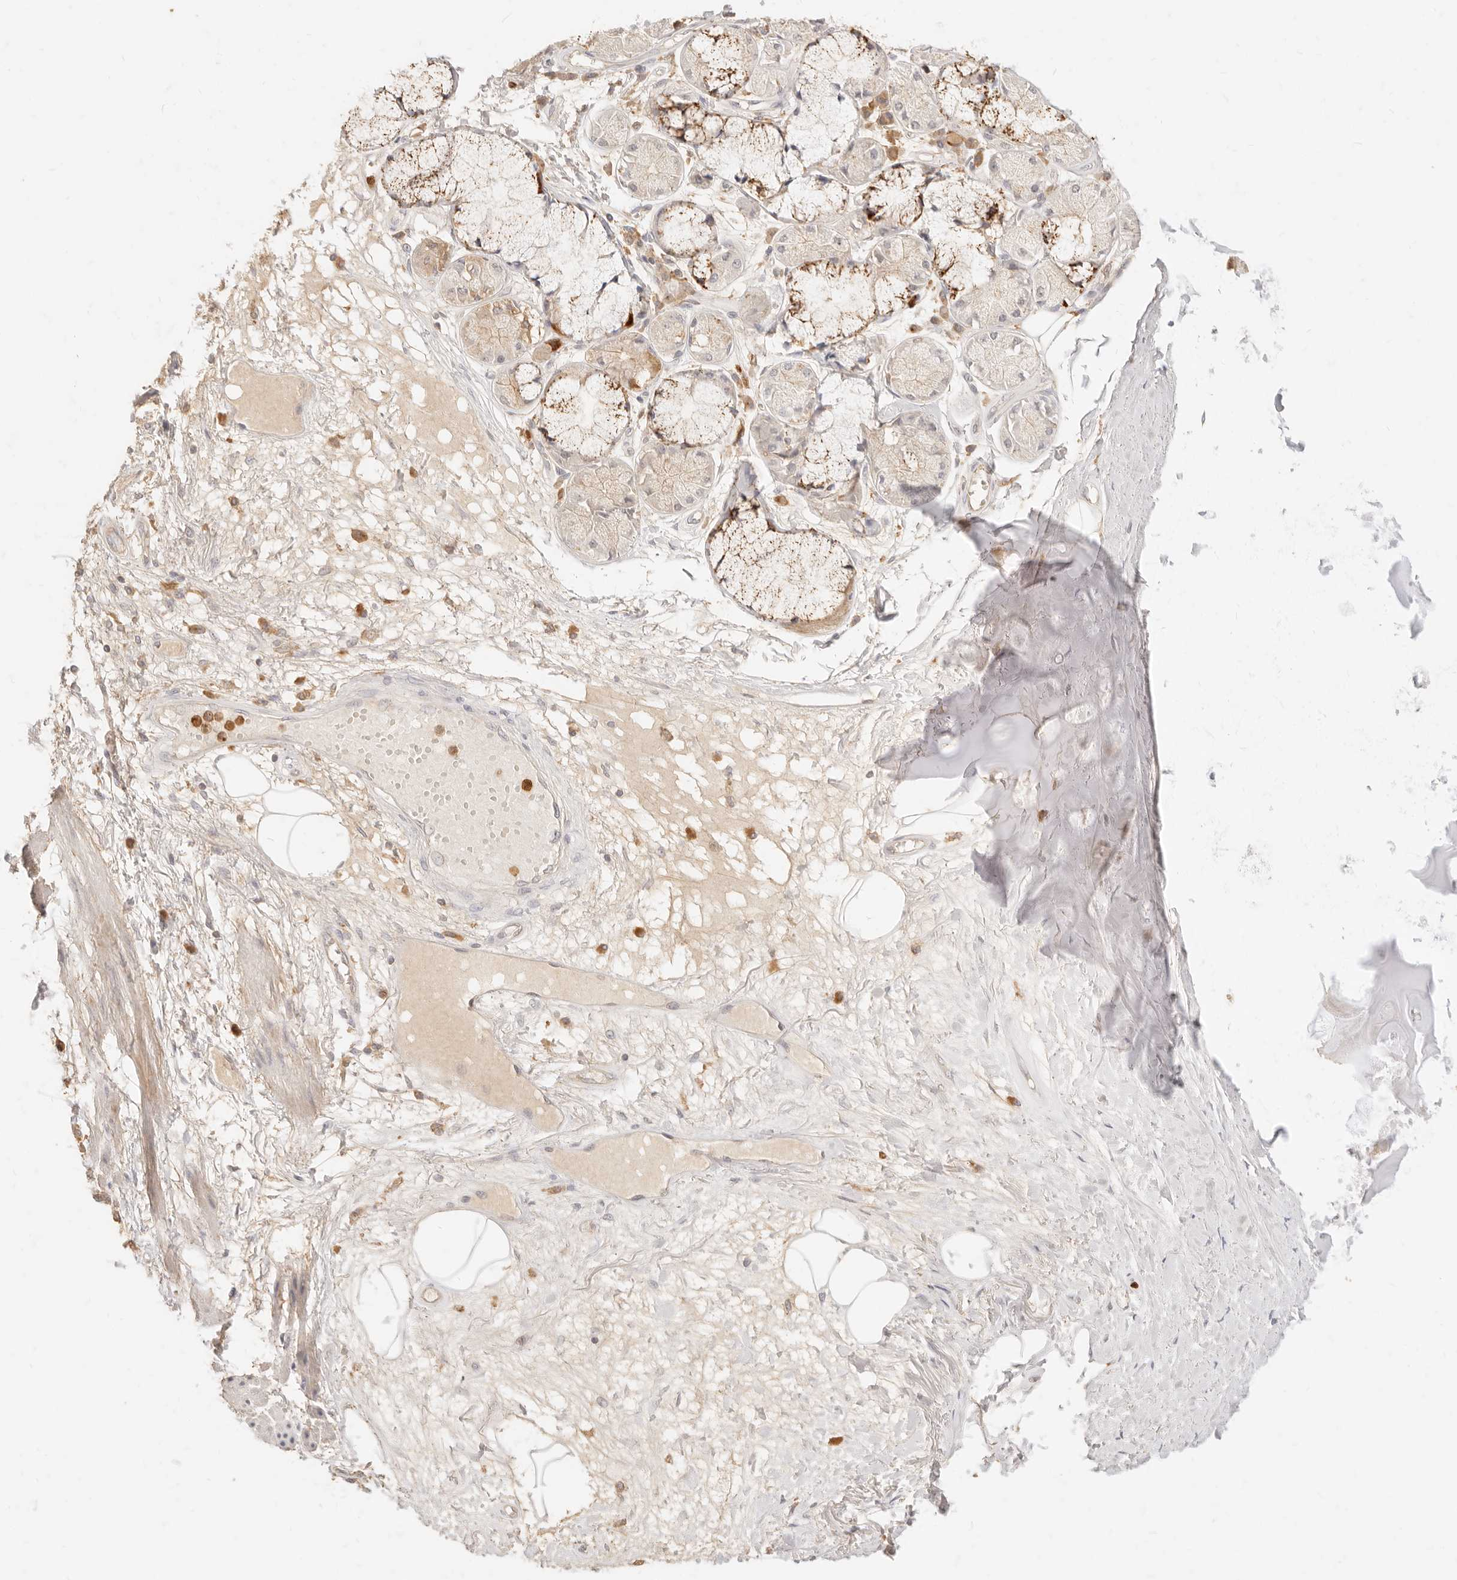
{"staining": {"intensity": "negative", "quantity": "none", "location": "none"}, "tissue": "adipose tissue", "cell_type": "Adipocytes", "image_type": "normal", "snomed": [{"axis": "morphology", "description": "Normal tissue, NOS"}, {"axis": "topography", "description": "Bronchus"}], "caption": "This is a micrograph of immunohistochemistry (IHC) staining of normal adipose tissue, which shows no staining in adipocytes.", "gene": "TMTC2", "patient": {"sex": "male", "age": 66}}